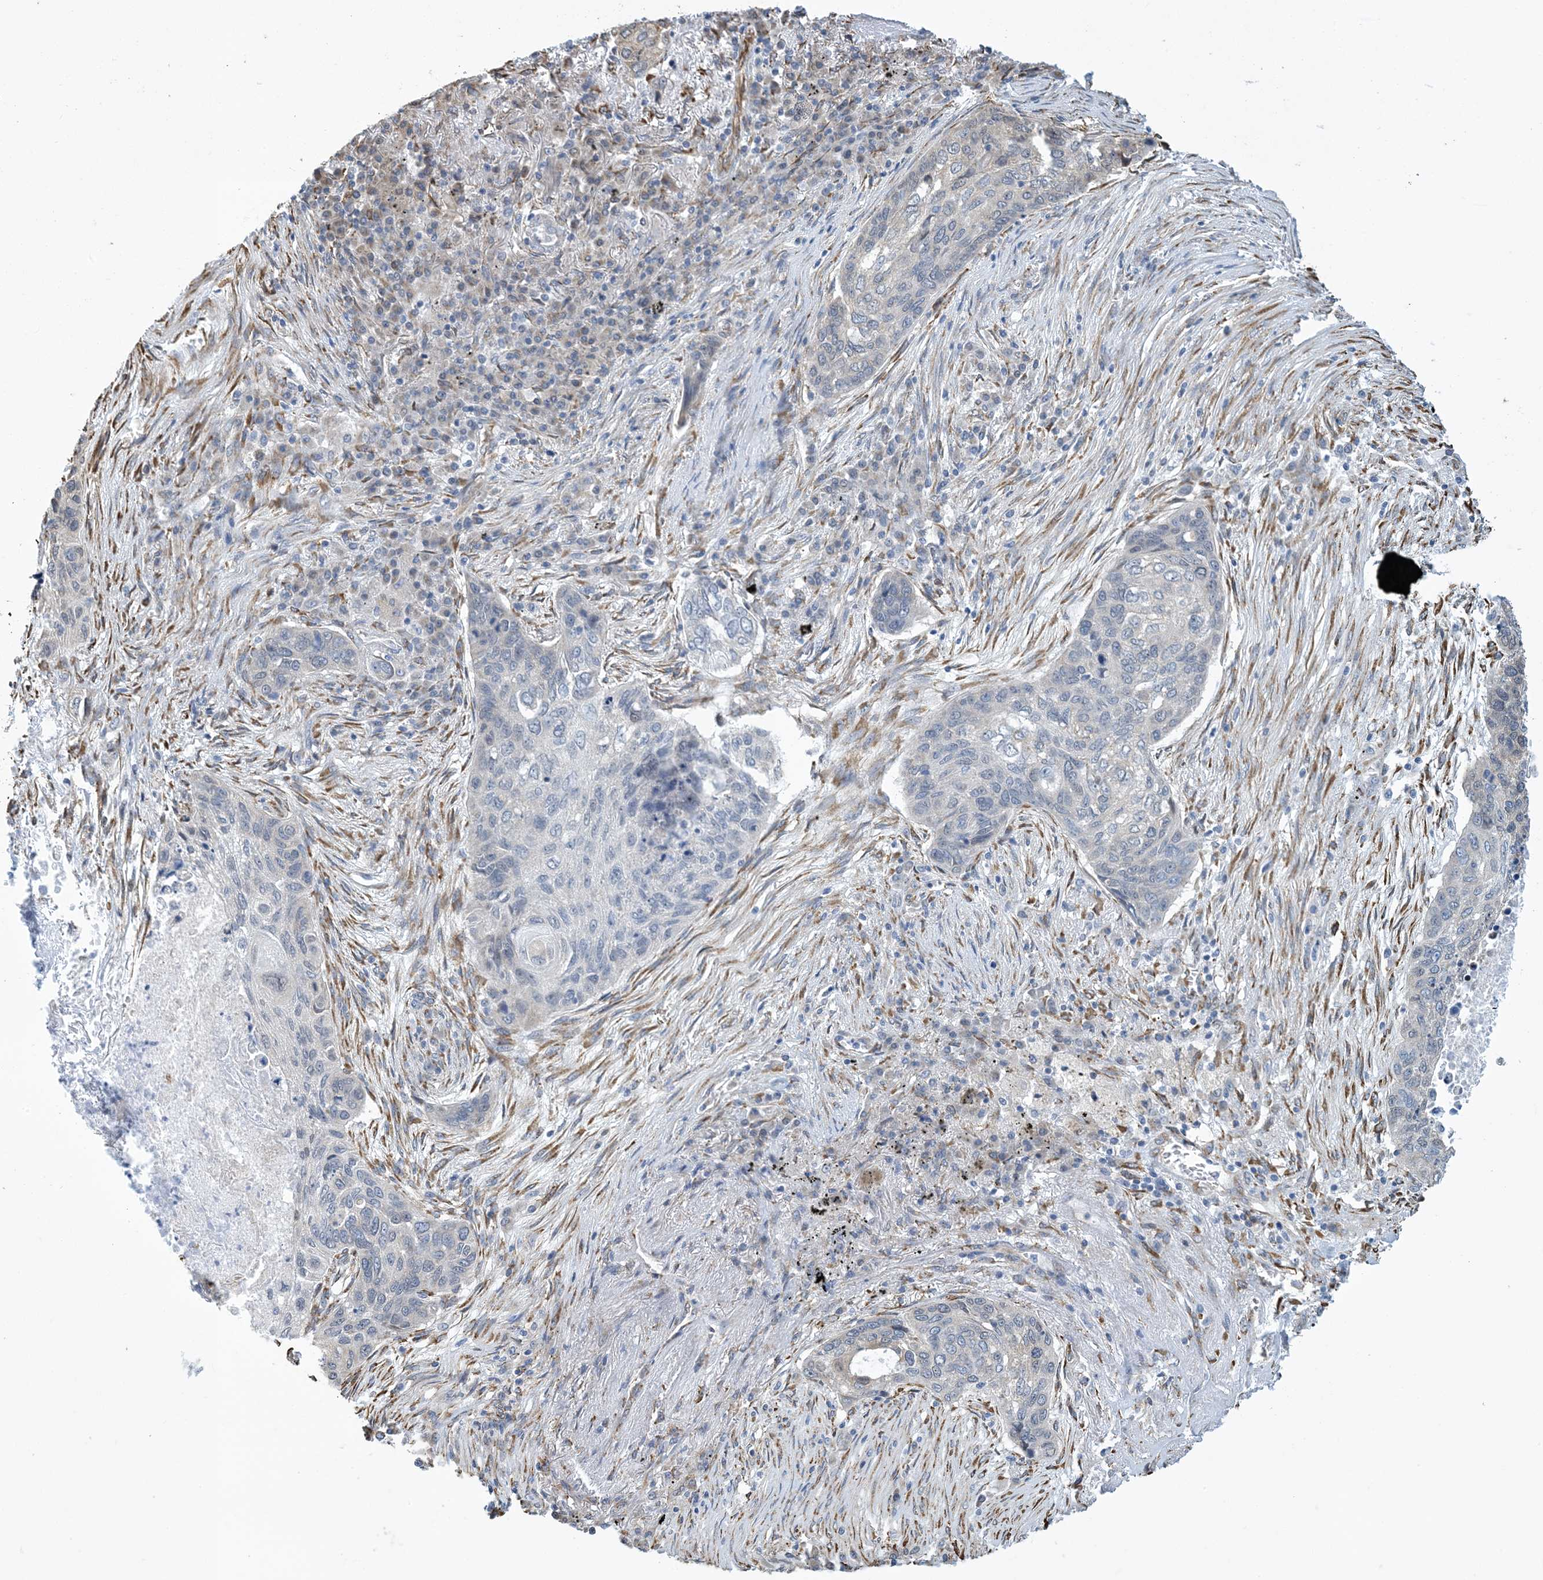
{"staining": {"intensity": "negative", "quantity": "none", "location": "none"}, "tissue": "lung cancer", "cell_type": "Tumor cells", "image_type": "cancer", "snomed": [{"axis": "morphology", "description": "Squamous cell carcinoma, NOS"}, {"axis": "topography", "description": "Lung"}], "caption": "Immunohistochemical staining of lung squamous cell carcinoma displays no significant positivity in tumor cells.", "gene": "CCDC14", "patient": {"sex": "female", "age": 63}}